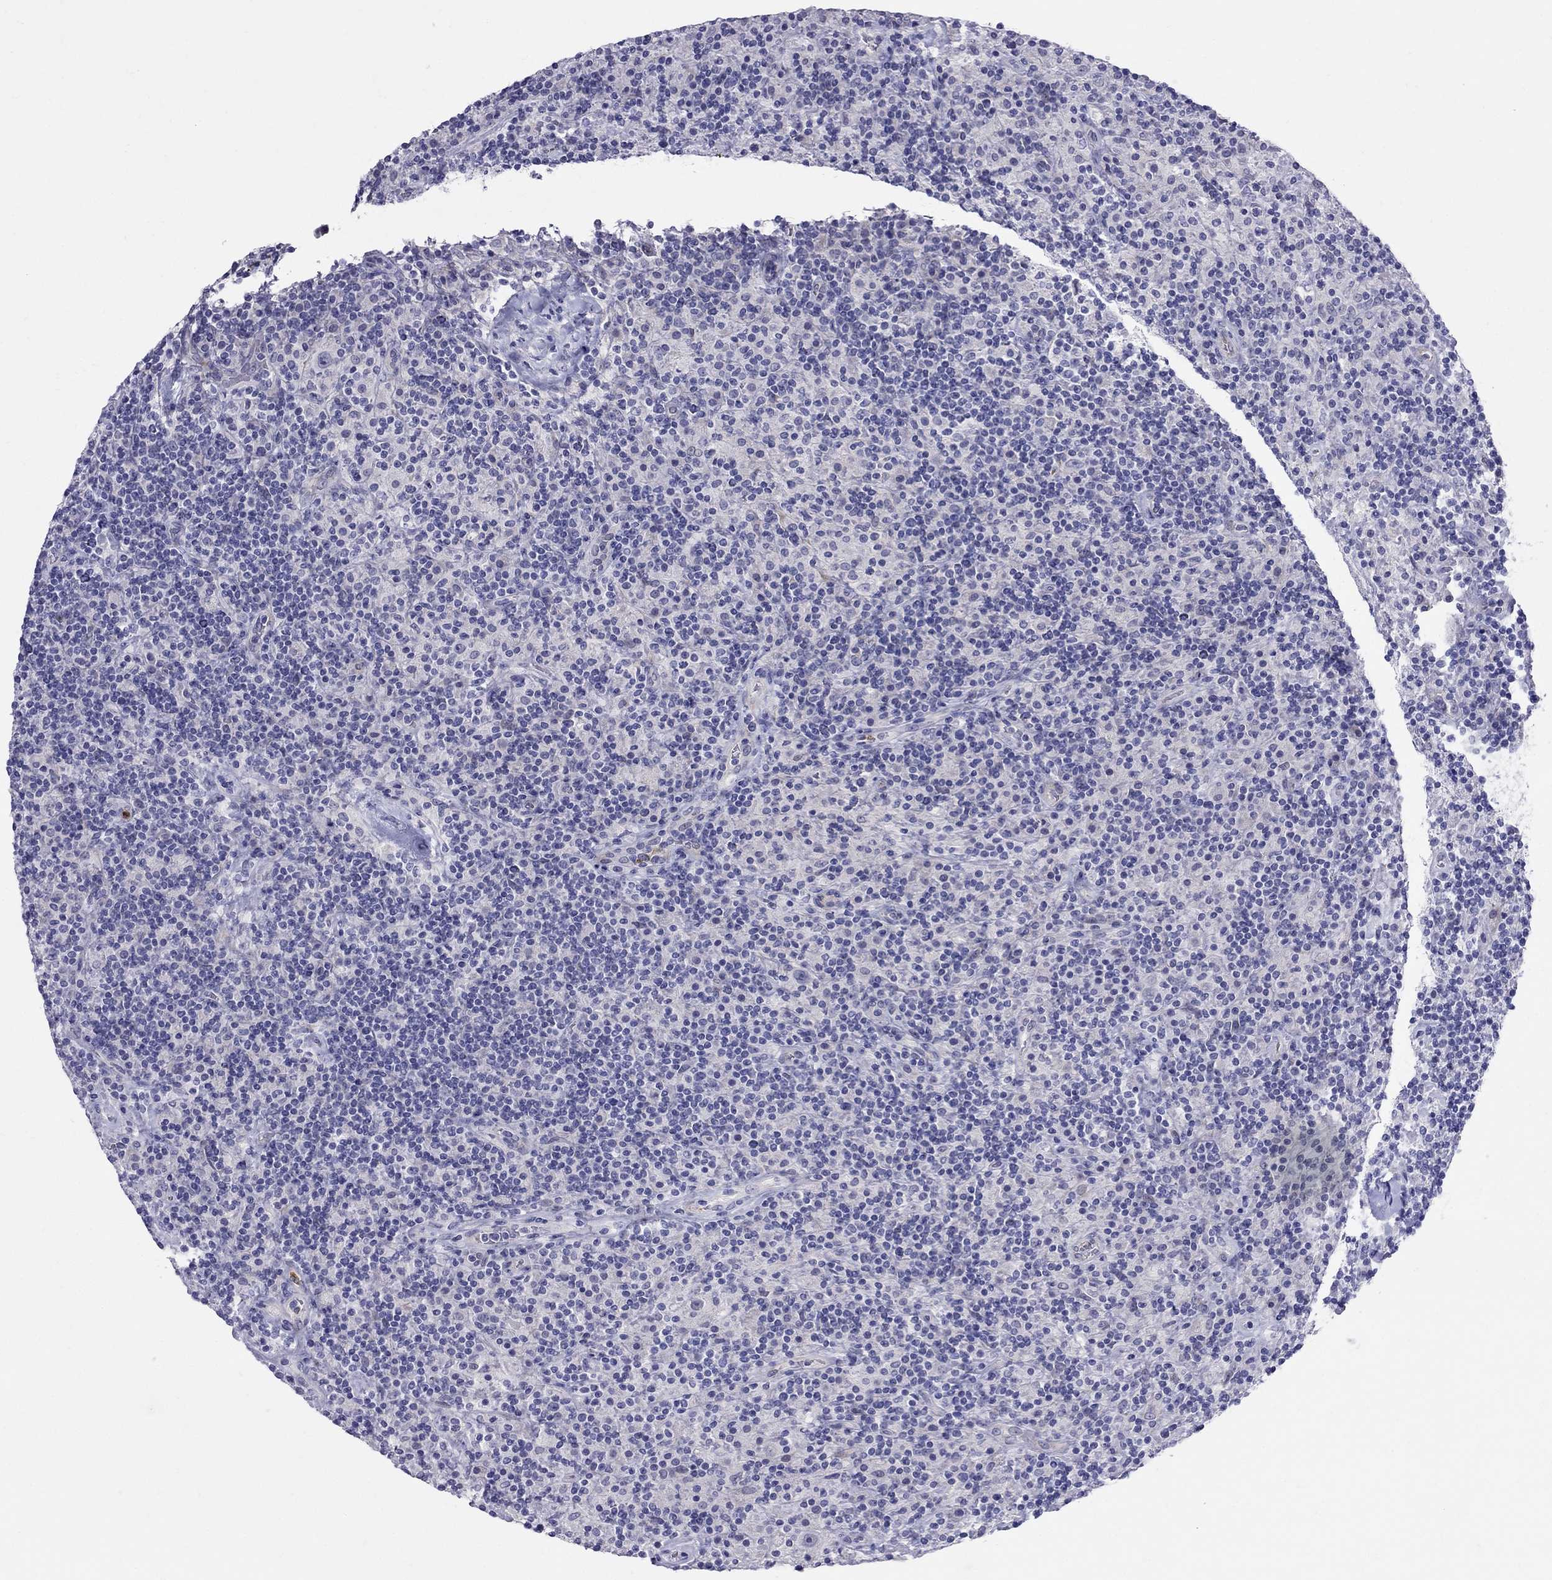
{"staining": {"intensity": "negative", "quantity": "none", "location": "none"}, "tissue": "lymphoma", "cell_type": "Tumor cells", "image_type": "cancer", "snomed": [{"axis": "morphology", "description": "Hodgkin's disease, NOS"}, {"axis": "topography", "description": "Lymph node"}], "caption": "The image reveals no significant staining in tumor cells of Hodgkin's disease.", "gene": "SPINT4", "patient": {"sex": "male", "age": 70}}